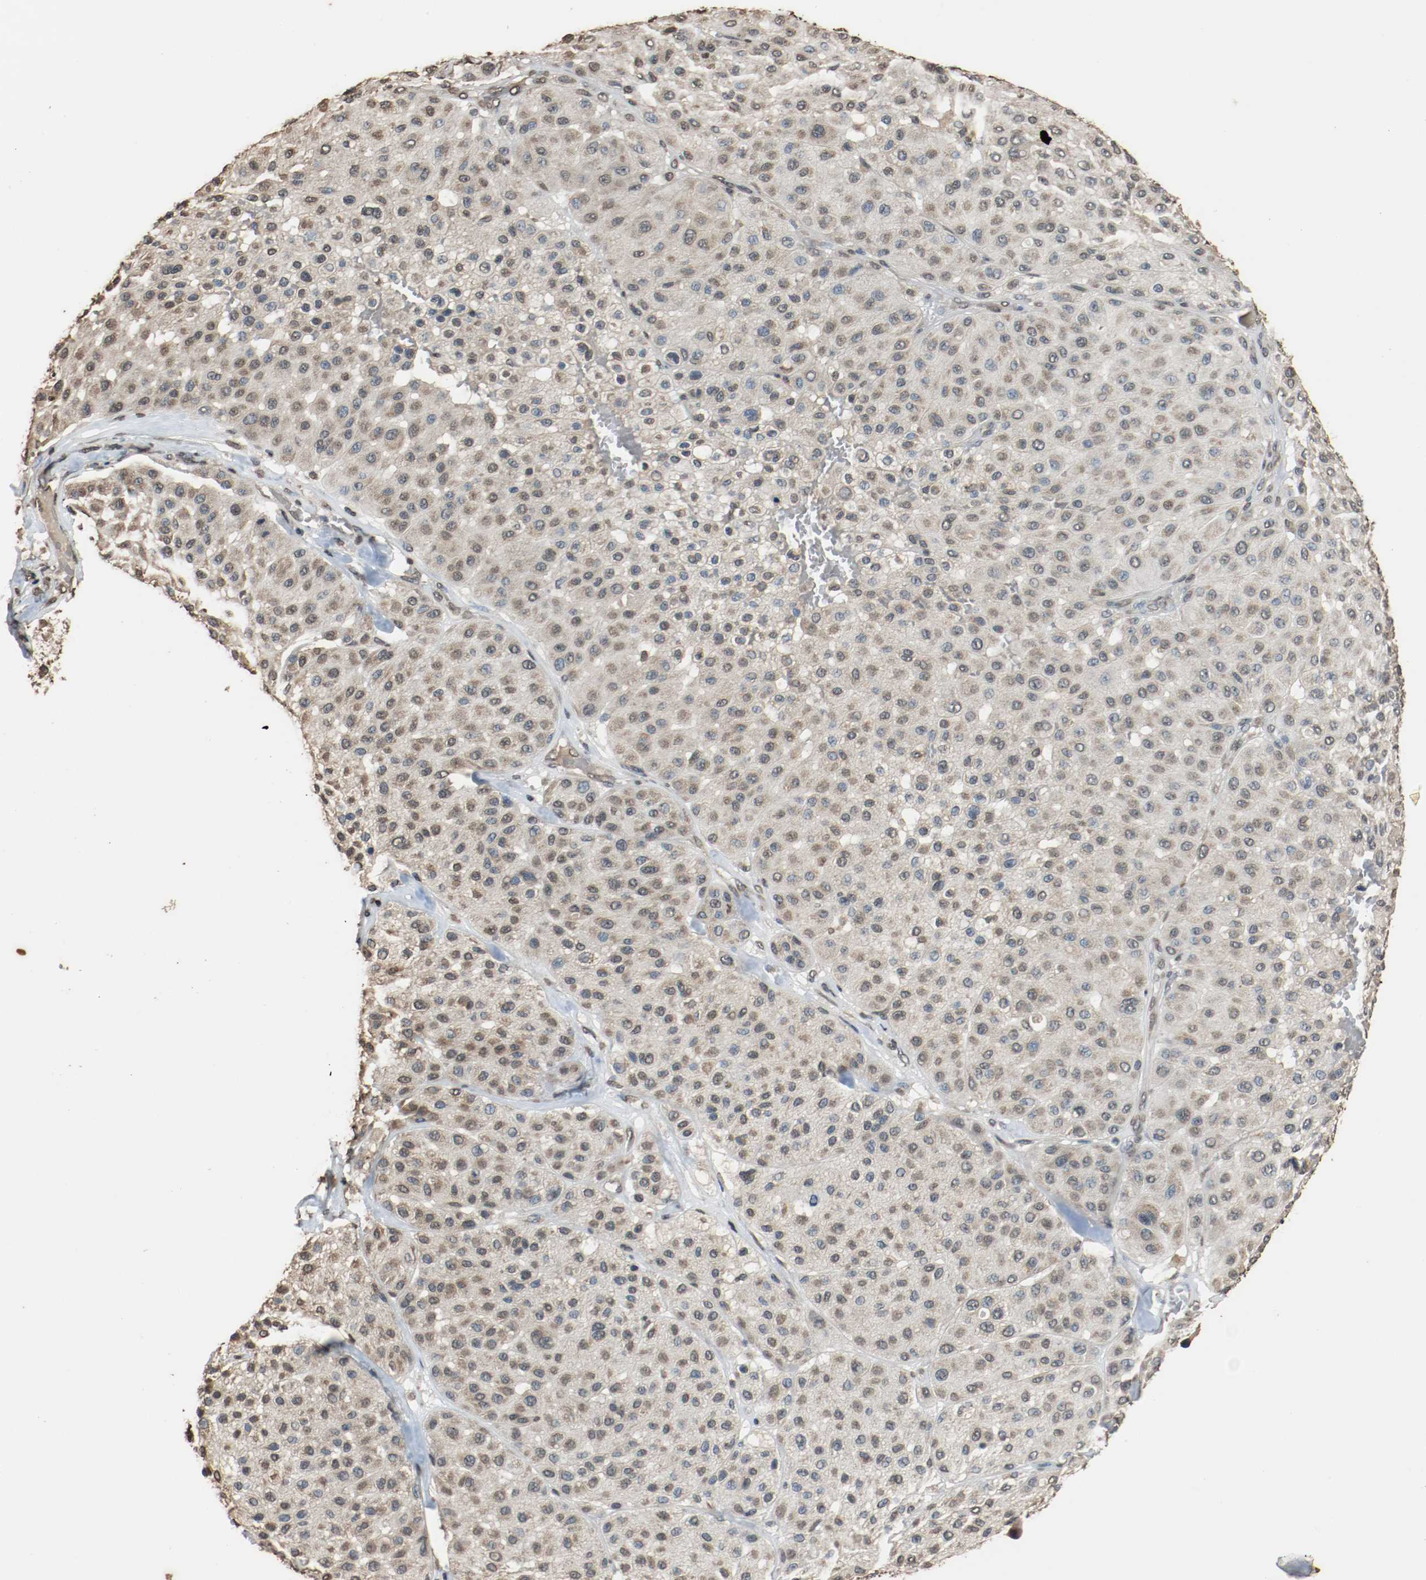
{"staining": {"intensity": "weak", "quantity": "25%-75%", "location": "cytoplasmic/membranous"}, "tissue": "melanoma", "cell_type": "Tumor cells", "image_type": "cancer", "snomed": [{"axis": "morphology", "description": "Normal tissue, NOS"}, {"axis": "morphology", "description": "Malignant melanoma, Metastatic site"}, {"axis": "topography", "description": "Skin"}], "caption": "Brown immunohistochemical staining in melanoma reveals weak cytoplasmic/membranous expression in about 25%-75% of tumor cells.", "gene": "RTN4", "patient": {"sex": "male", "age": 41}}